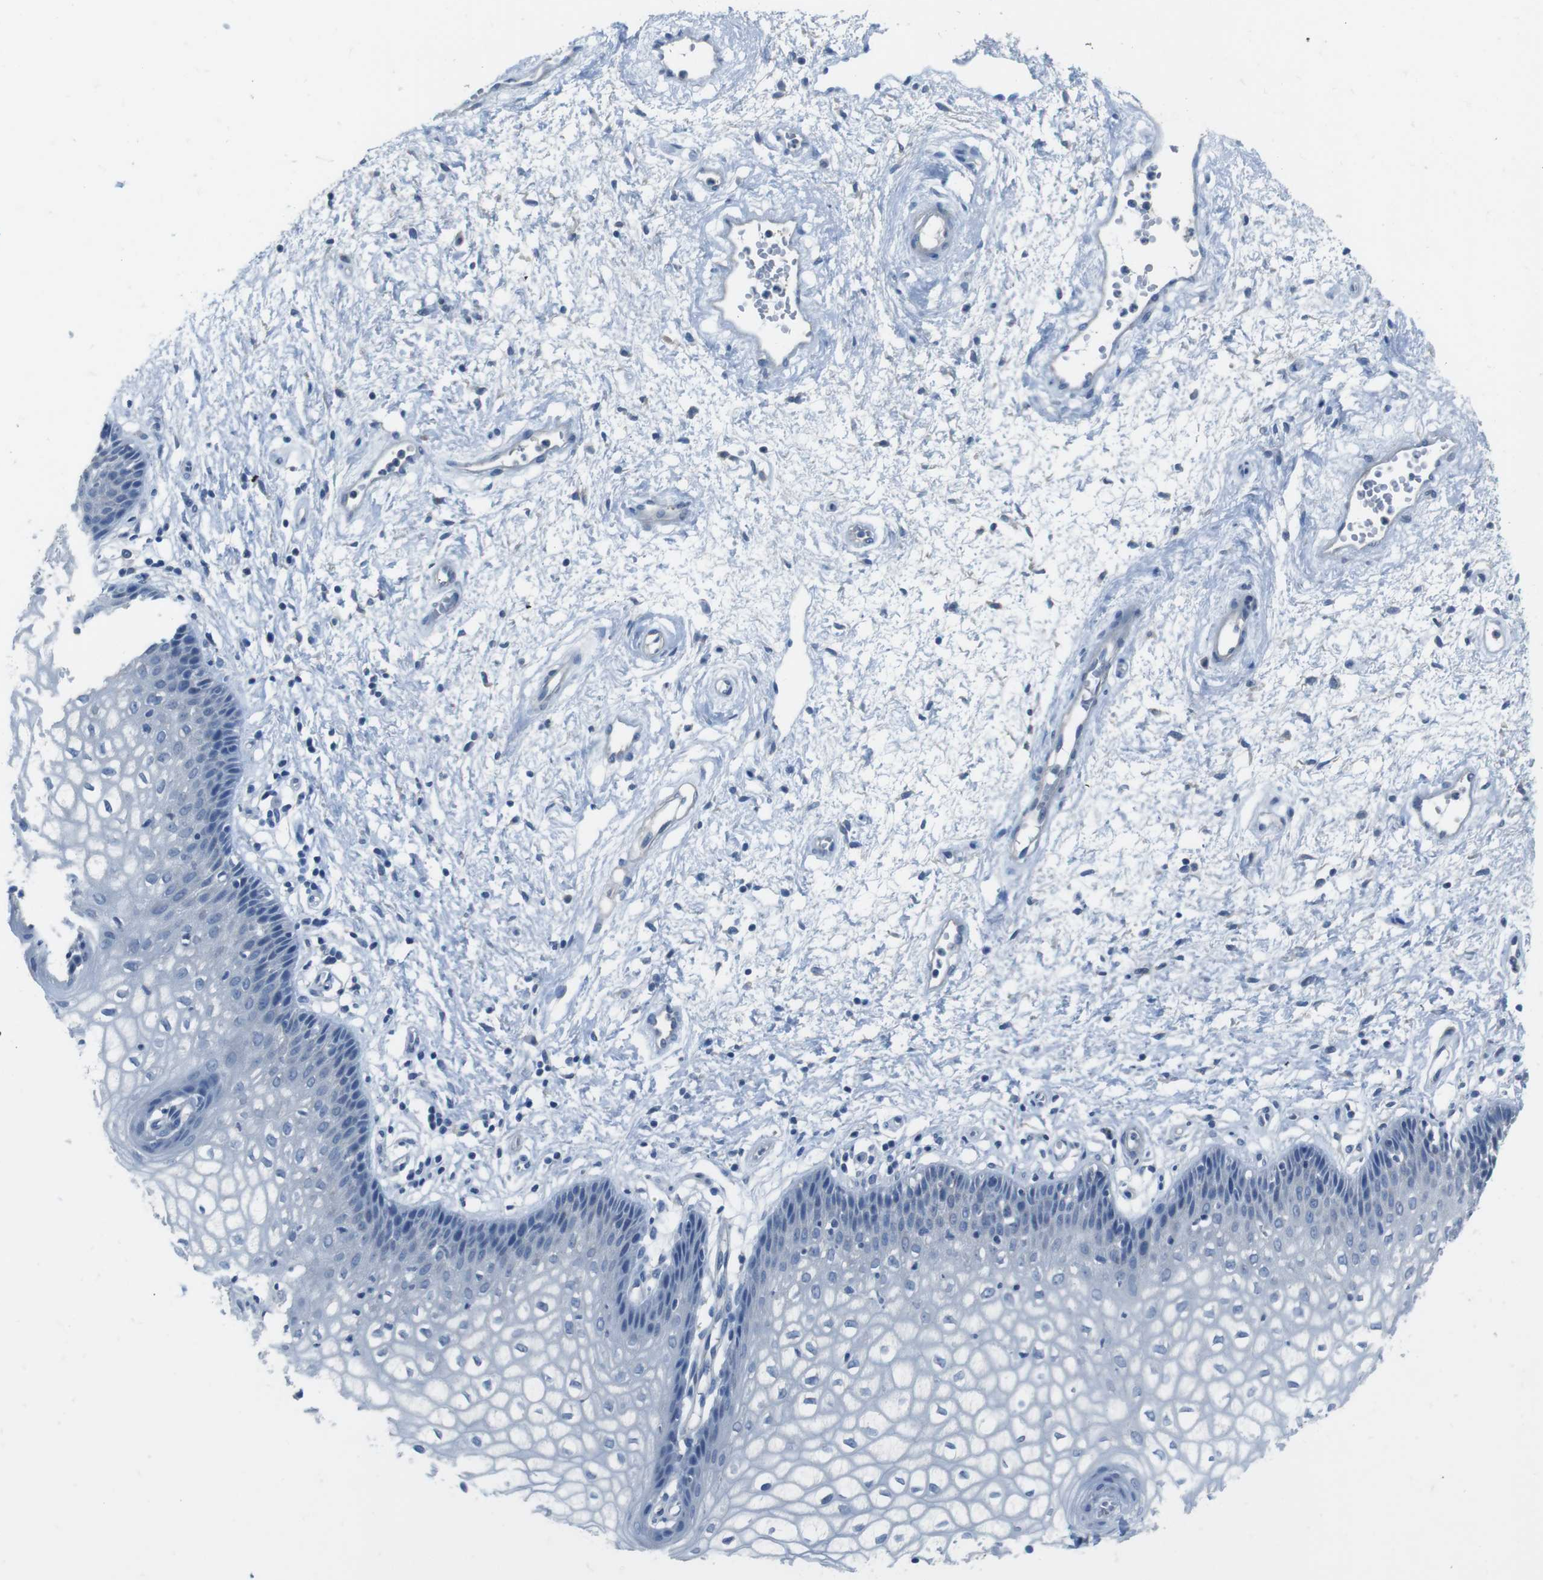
{"staining": {"intensity": "negative", "quantity": "none", "location": "none"}, "tissue": "vagina", "cell_type": "Squamous epithelial cells", "image_type": "normal", "snomed": [{"axis": "morphology", "description": "Normal tissue, NOS"}, {"axis": "topography", "description": "Vagina"}], "caption": "This photomicrograph is of unremarkable vagina stained with immunohistochemistry (IHC) to label a protein in brown with the nuclei are counter-stained blue. There is no staining in squamous epithelial cells.", "gene": "CYP2C19", "patient": {"sex": "female", "age": 34}}